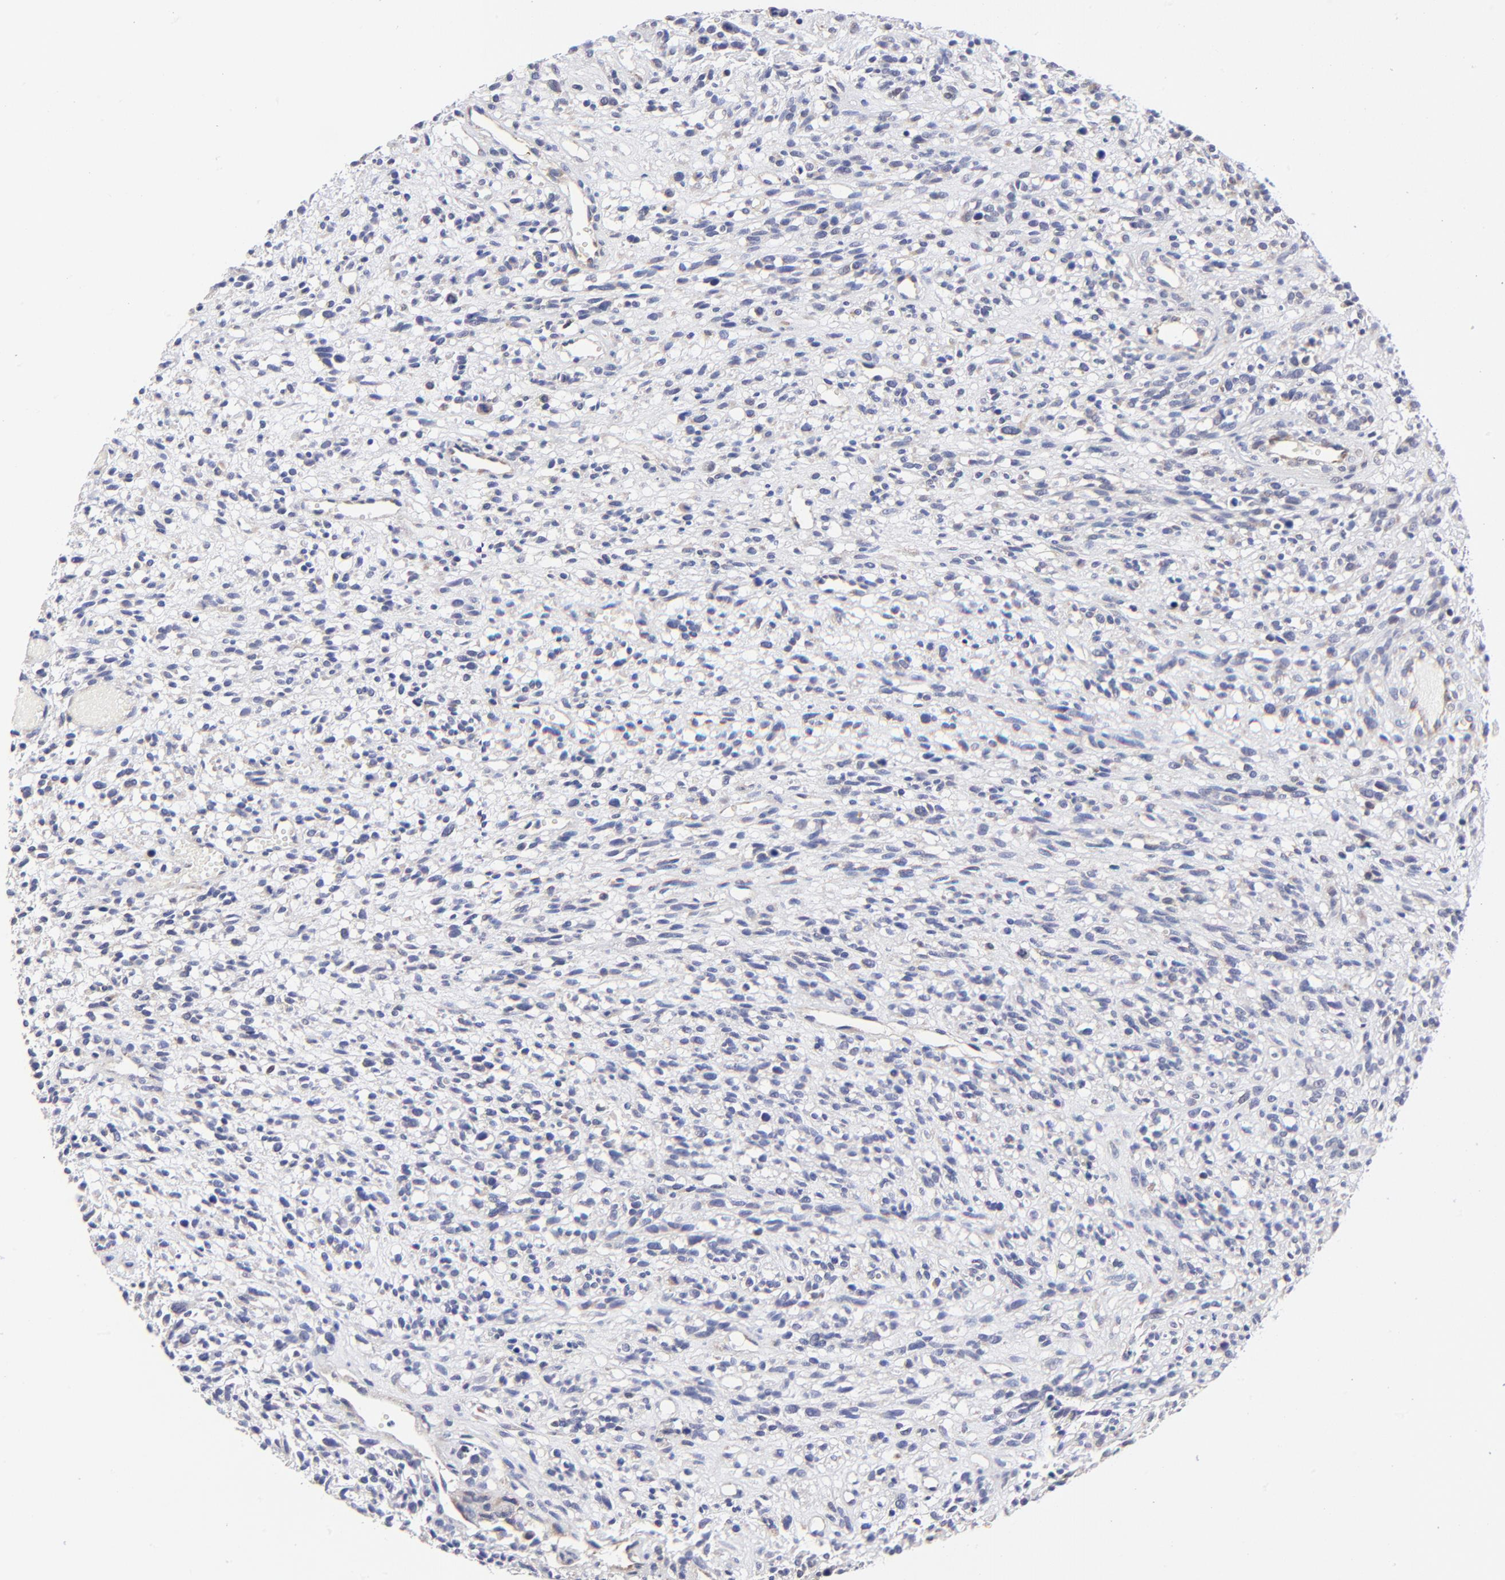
{"staining": {"intensity": "negative", "quantity": "none", "location": "none"}, "tissue": "glioma", "cell_type": "Tumor cells", "image_type": "cancer", "snomed": [{"axis": "morphology", "description": "Glioma, malignant, High grade"}, {"axis": "topography", "description": "Brain"}], "caption": "This is an immunohistochemistry (IHC) micrograph of human malignant glioma (high-grade). There is no expression in tumor cells.", "gene": "FBXL12", "patient": {"sex": "male", "age": 66}}